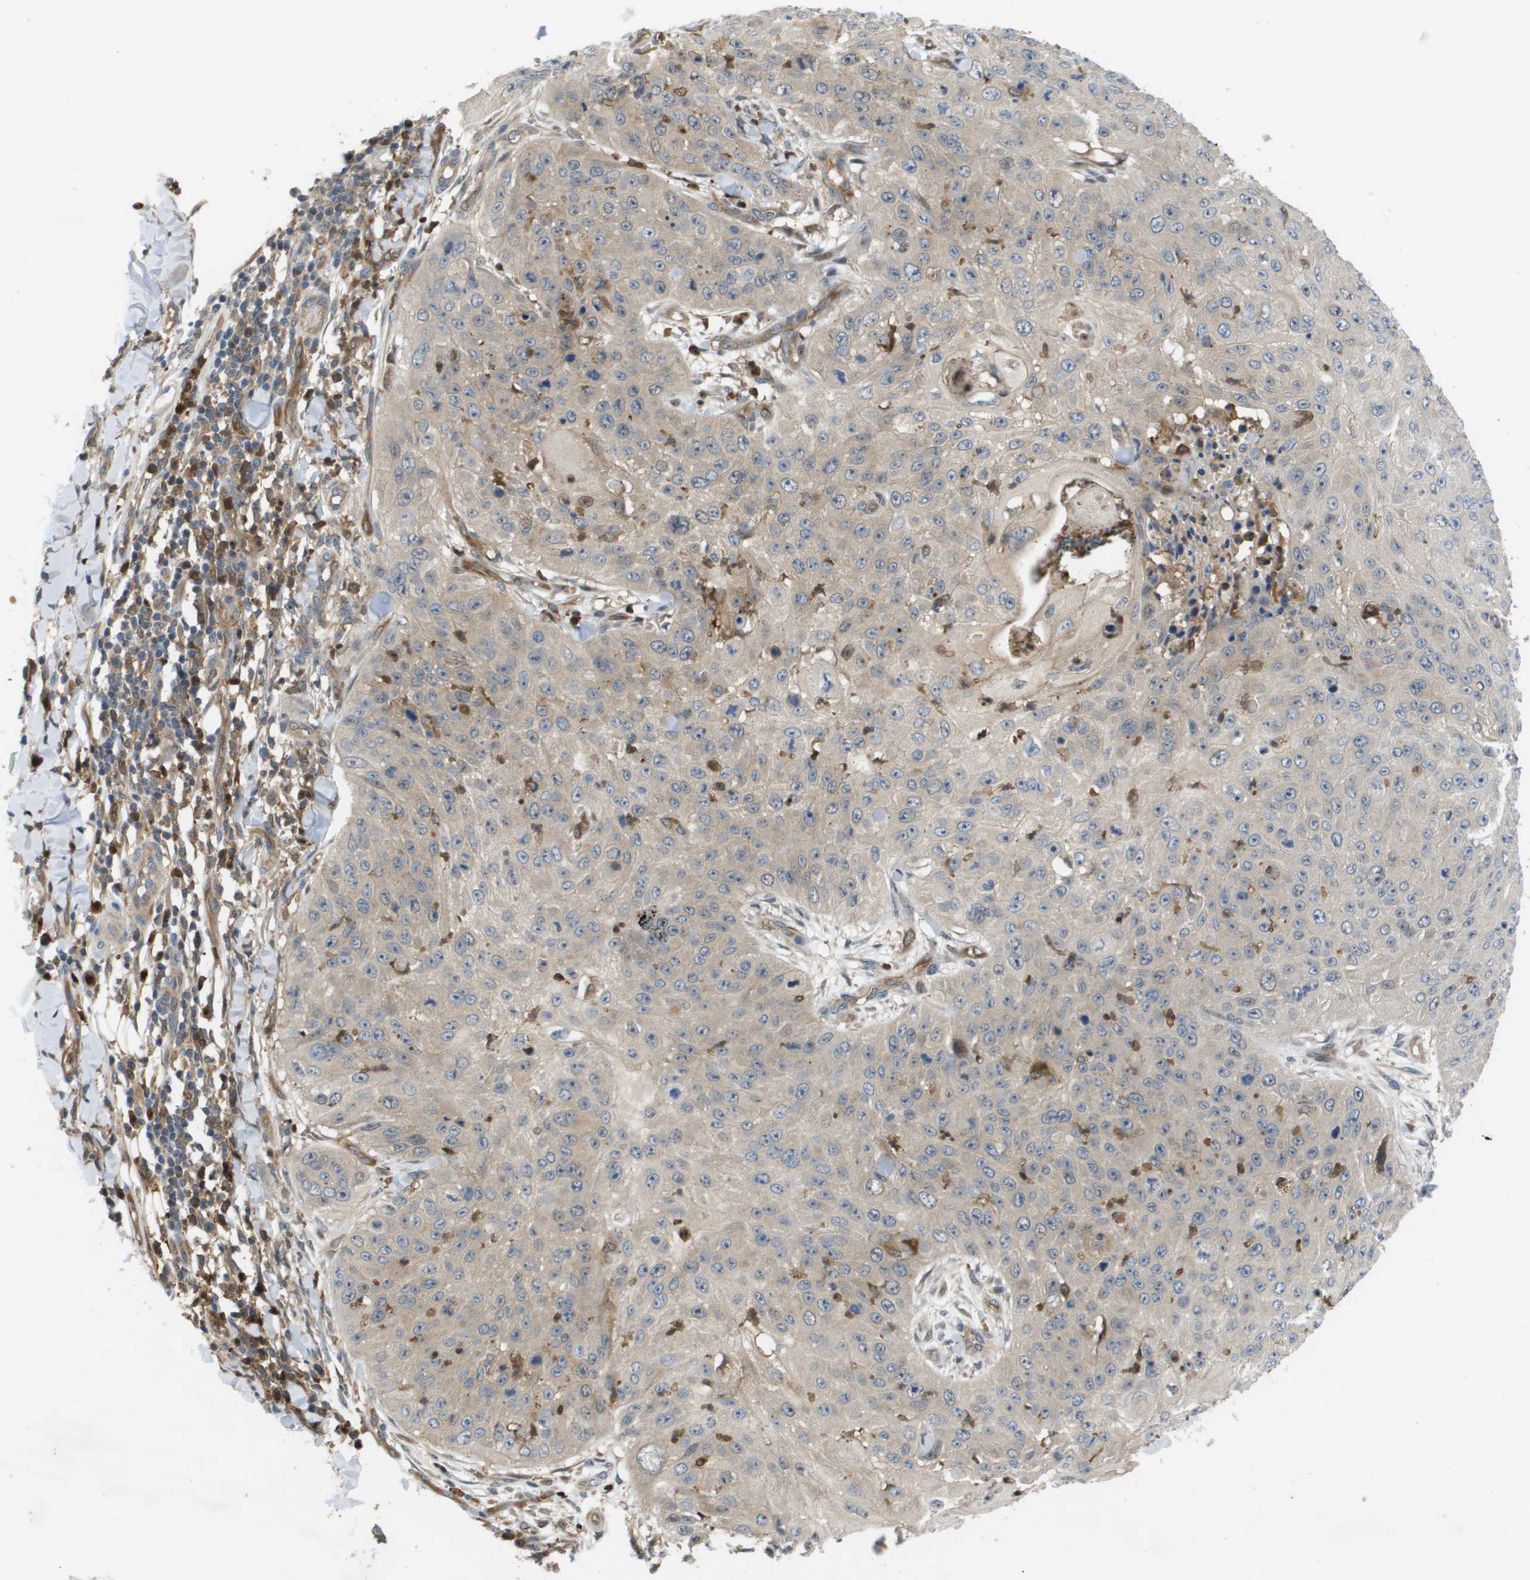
{"staining": {"intensity": "weak", "quantity": "<25%", "location": "cytoplasmic/membranous"}, "tissue": "skin cancer", "cell_type": "Tumor cells", "image_type": "cancer", "snomed": [{"axis": "morphology", "description": "Squamous cell carcinoma, NOS"}, {"axis": "topography", "description": "Skin"}], "caption": "Photomicrograph shows no protein positivity in tumor cells of skin cancer (squamous cell carcinoma) tissue.", "gene": "PALD1", "patient": {"sex": "female", "age": 80}}